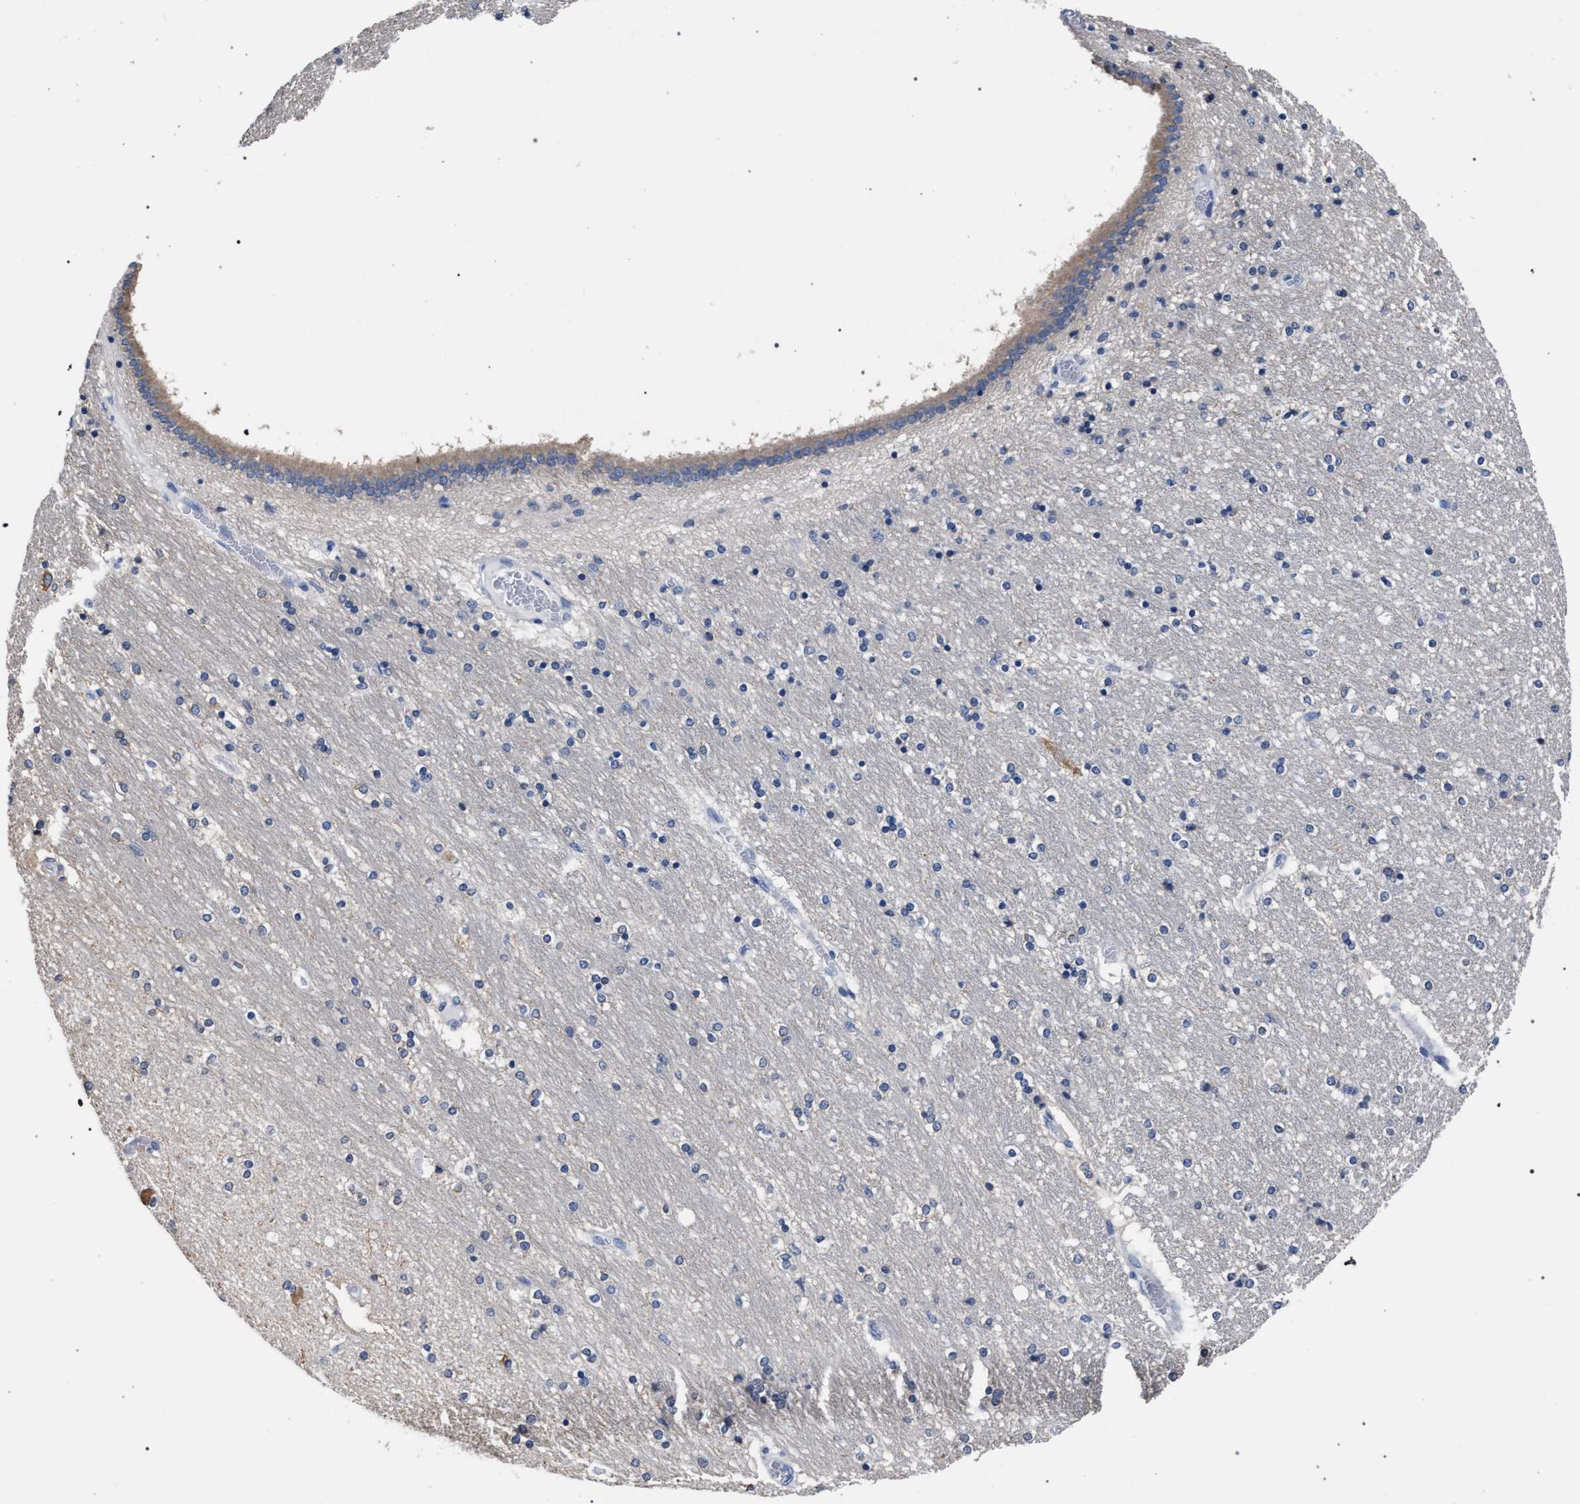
{"staining": {"intensity": "weak", "quantity": "25%-75%", "location": "cytoplasmic/membranous"}, "tissue": "hippocampus", "cell_type": "Glial cells", "image_type": "normal", "snomed": [{"axis": "morphology", "description": "Normal tissue, NOS"}, {"axis": "topography", "description": "Hippocampus"}], "caption": "Weak cytoplasmic/membranous protein positivity is appreciated in about 25%-75% of glial cells in hippocampus. (DAB (3,3'-diaminobenzidine) IHC with brightfield microscopy, high magnification).", "gene": "AKAP4", "patient": {"sex": "female", "age": 54}}